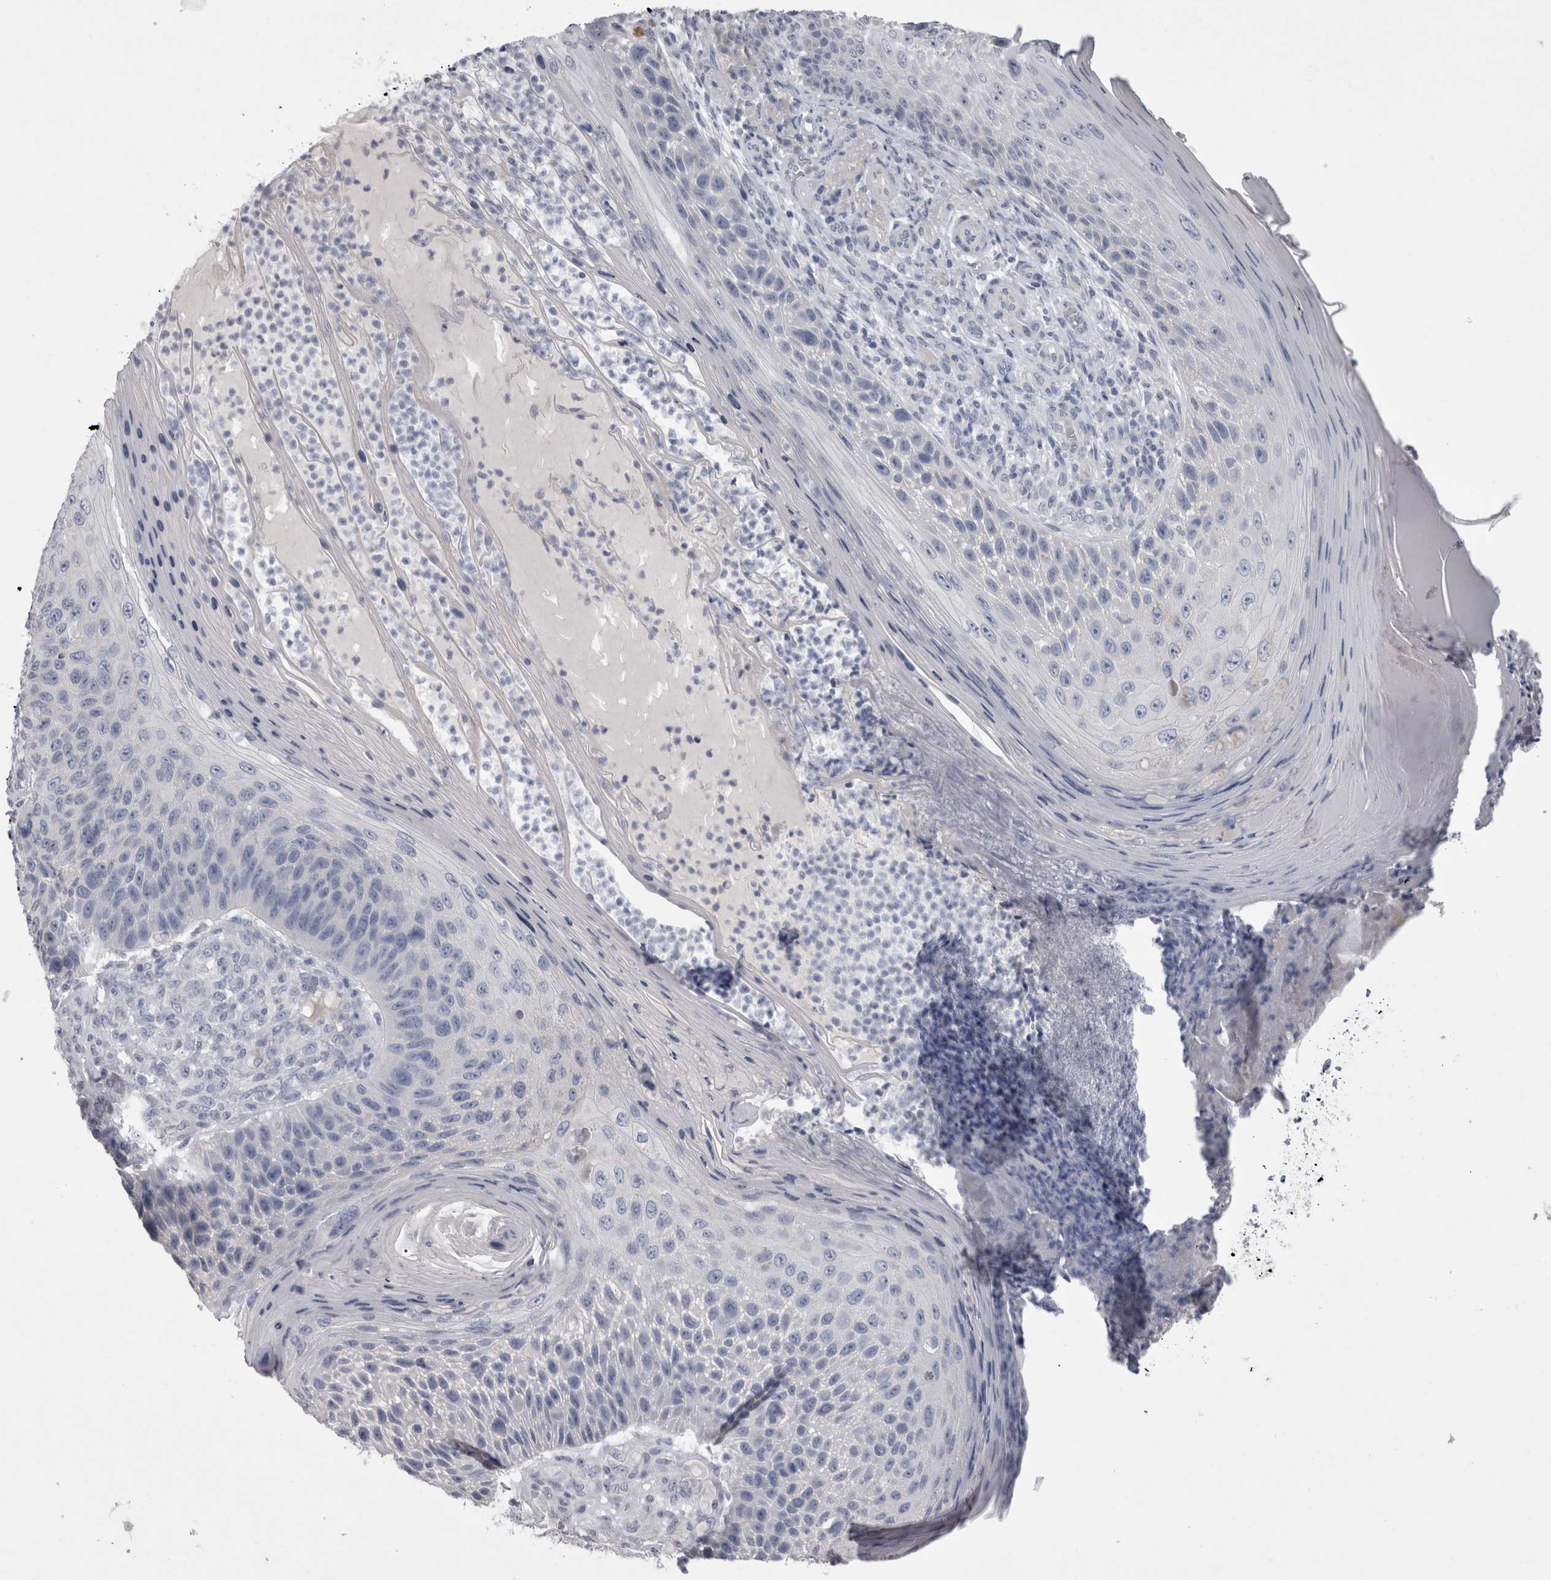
{"staining": {"intensity": "negative", "quantity": "none", "location": "none"}, "tissue": "skin cancer", "cell_type": "Tumor cells", "image_type": "cancer", "snomed": [{"axis": "morphology", "description": "Squamous cell carcinoma, NOS"}, {"axis": "topography", "description": "Skin"}], "caption": "Skin squamous cell carcinoma was stained to show a protein in brown. There is no significant expression in tumor cells.", "gene": "ADAM2", "patient": {"sex": "female", "age": 88}}